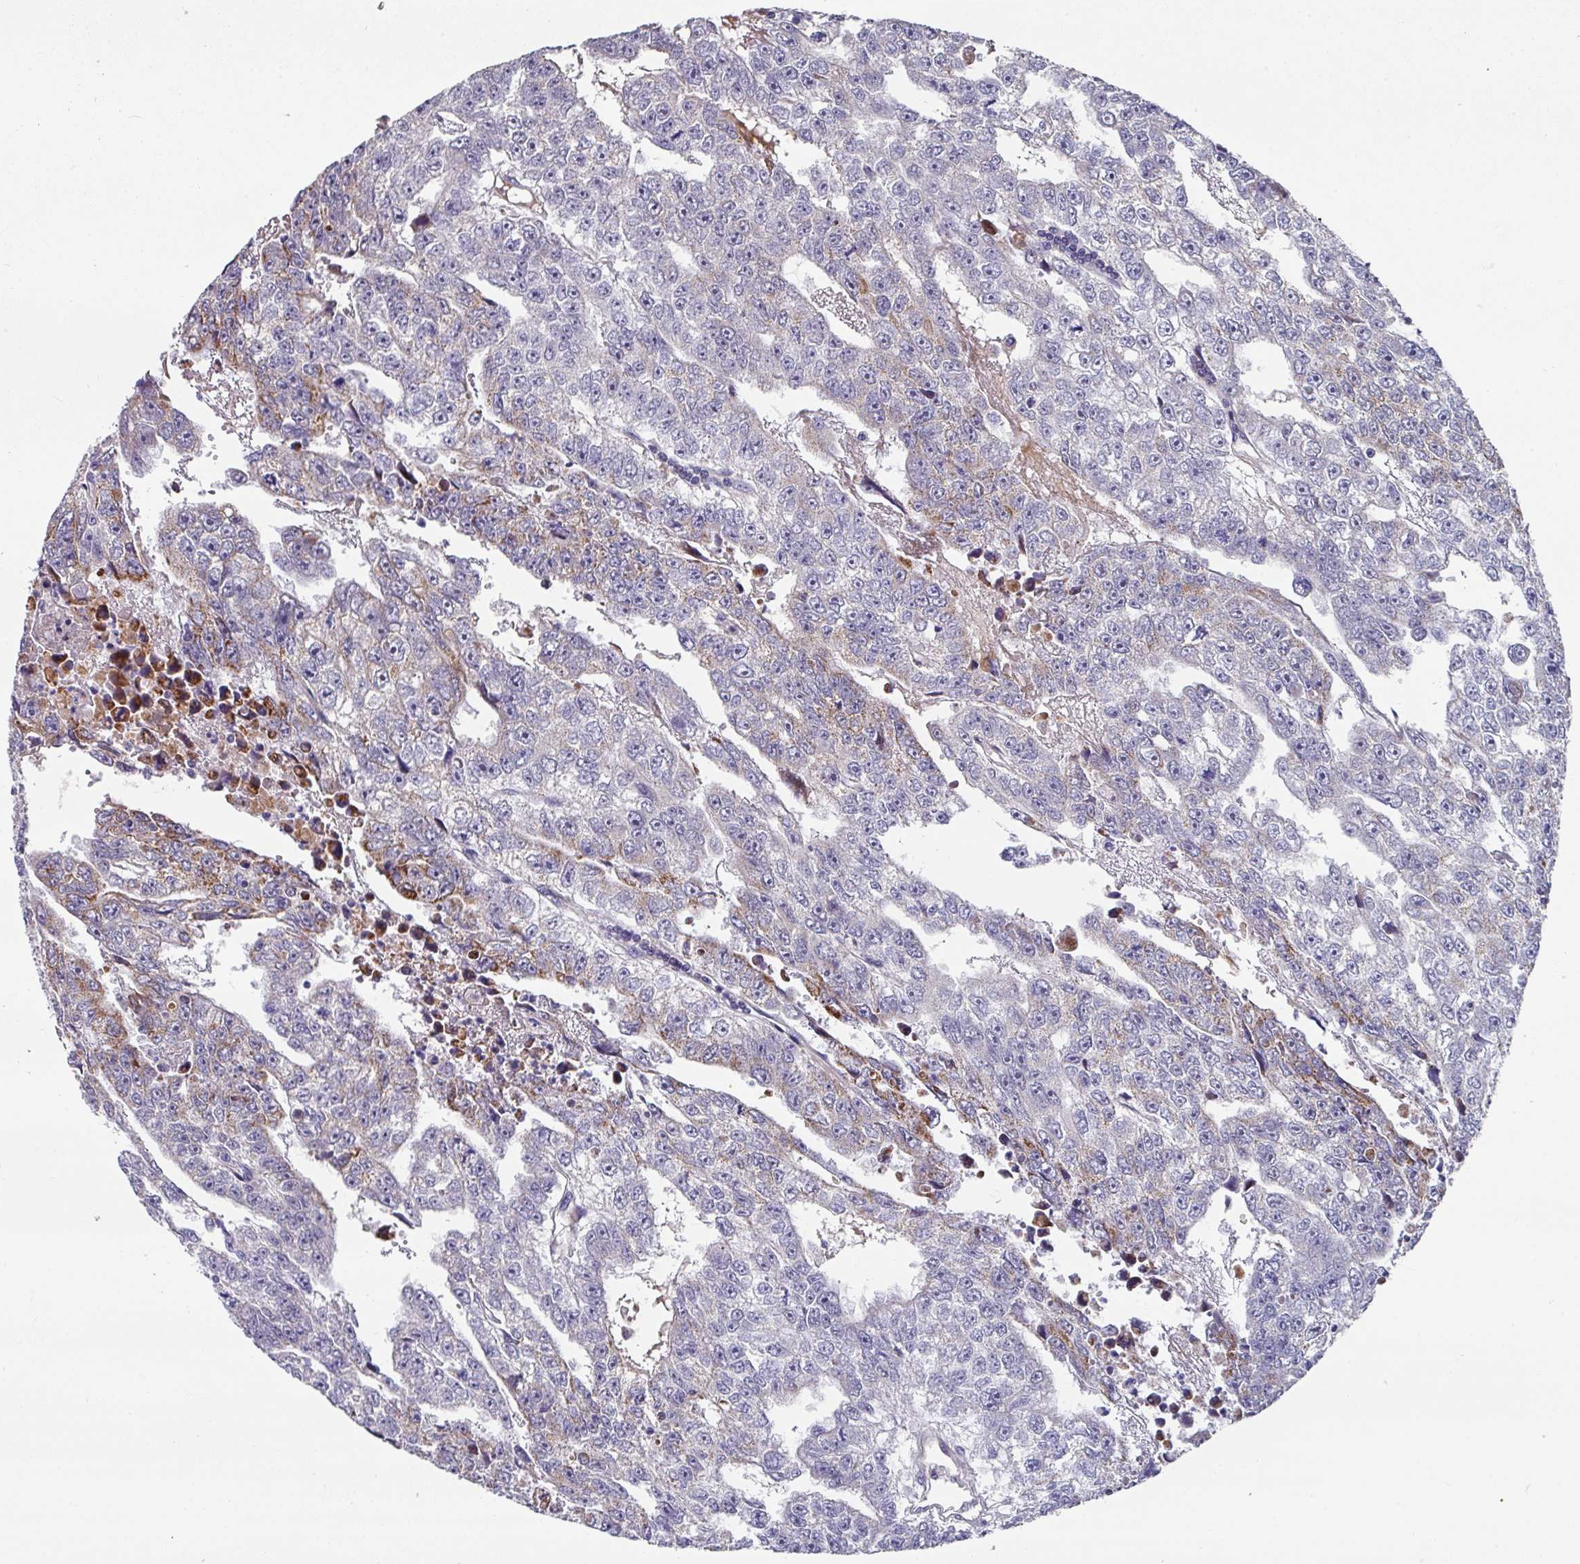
{"staining": {"intensity": "weak", "quantity": "<25%", "location": "cytoplasmic/membranous"}, "tissue": "testis cancer", "cell_type": "Tumor cells", "image_type": "cancer", "snomed": [{"axis": "morphology", "description": "Carcinoma, Embryonal, NOS"}, {"axis": "topography", "description": "Testis"}], "caption": "This is a image of immunohistochemistry staining of testis cancer, which shows no staining in tumor cells.", "gene": "CBX7", "patient": {"sex": "male", "age": 20}}